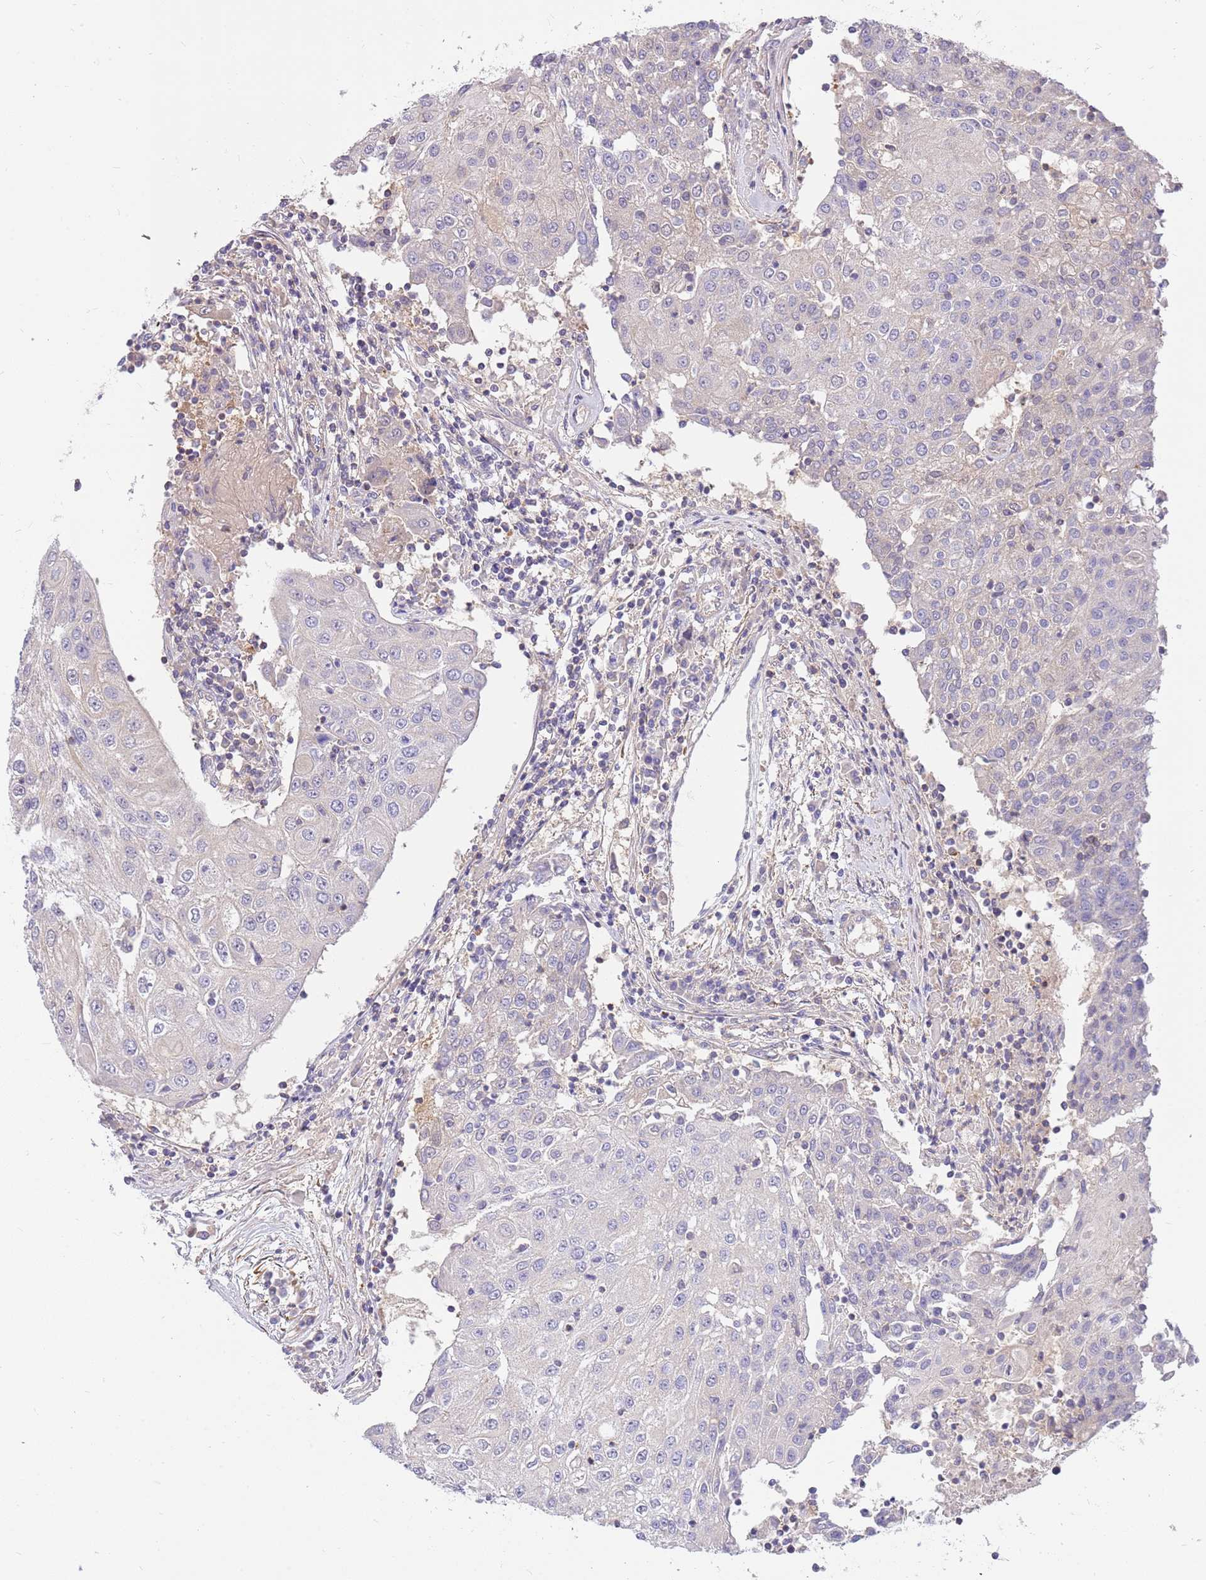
{"staining": {"intensity": "negative", "quantity": "none", "location": "none"}, "tissue": "urothelial cancer", "cell_type": "Tumor cells", "image_type": "cancer", "snomed": [{"axis": "morphology", "description": "Urothelial carcinoma, High grade"}, {"axis": "topography", "description": "Urinary bladder"}], "caption": "Immunohistochemistry image of neoplastic tissue: urothelial cancer stained with DAB shows no significant protein expression in tumor cells.", "gene": "MVD", "patient": {"sex": "female", "age": 85}}